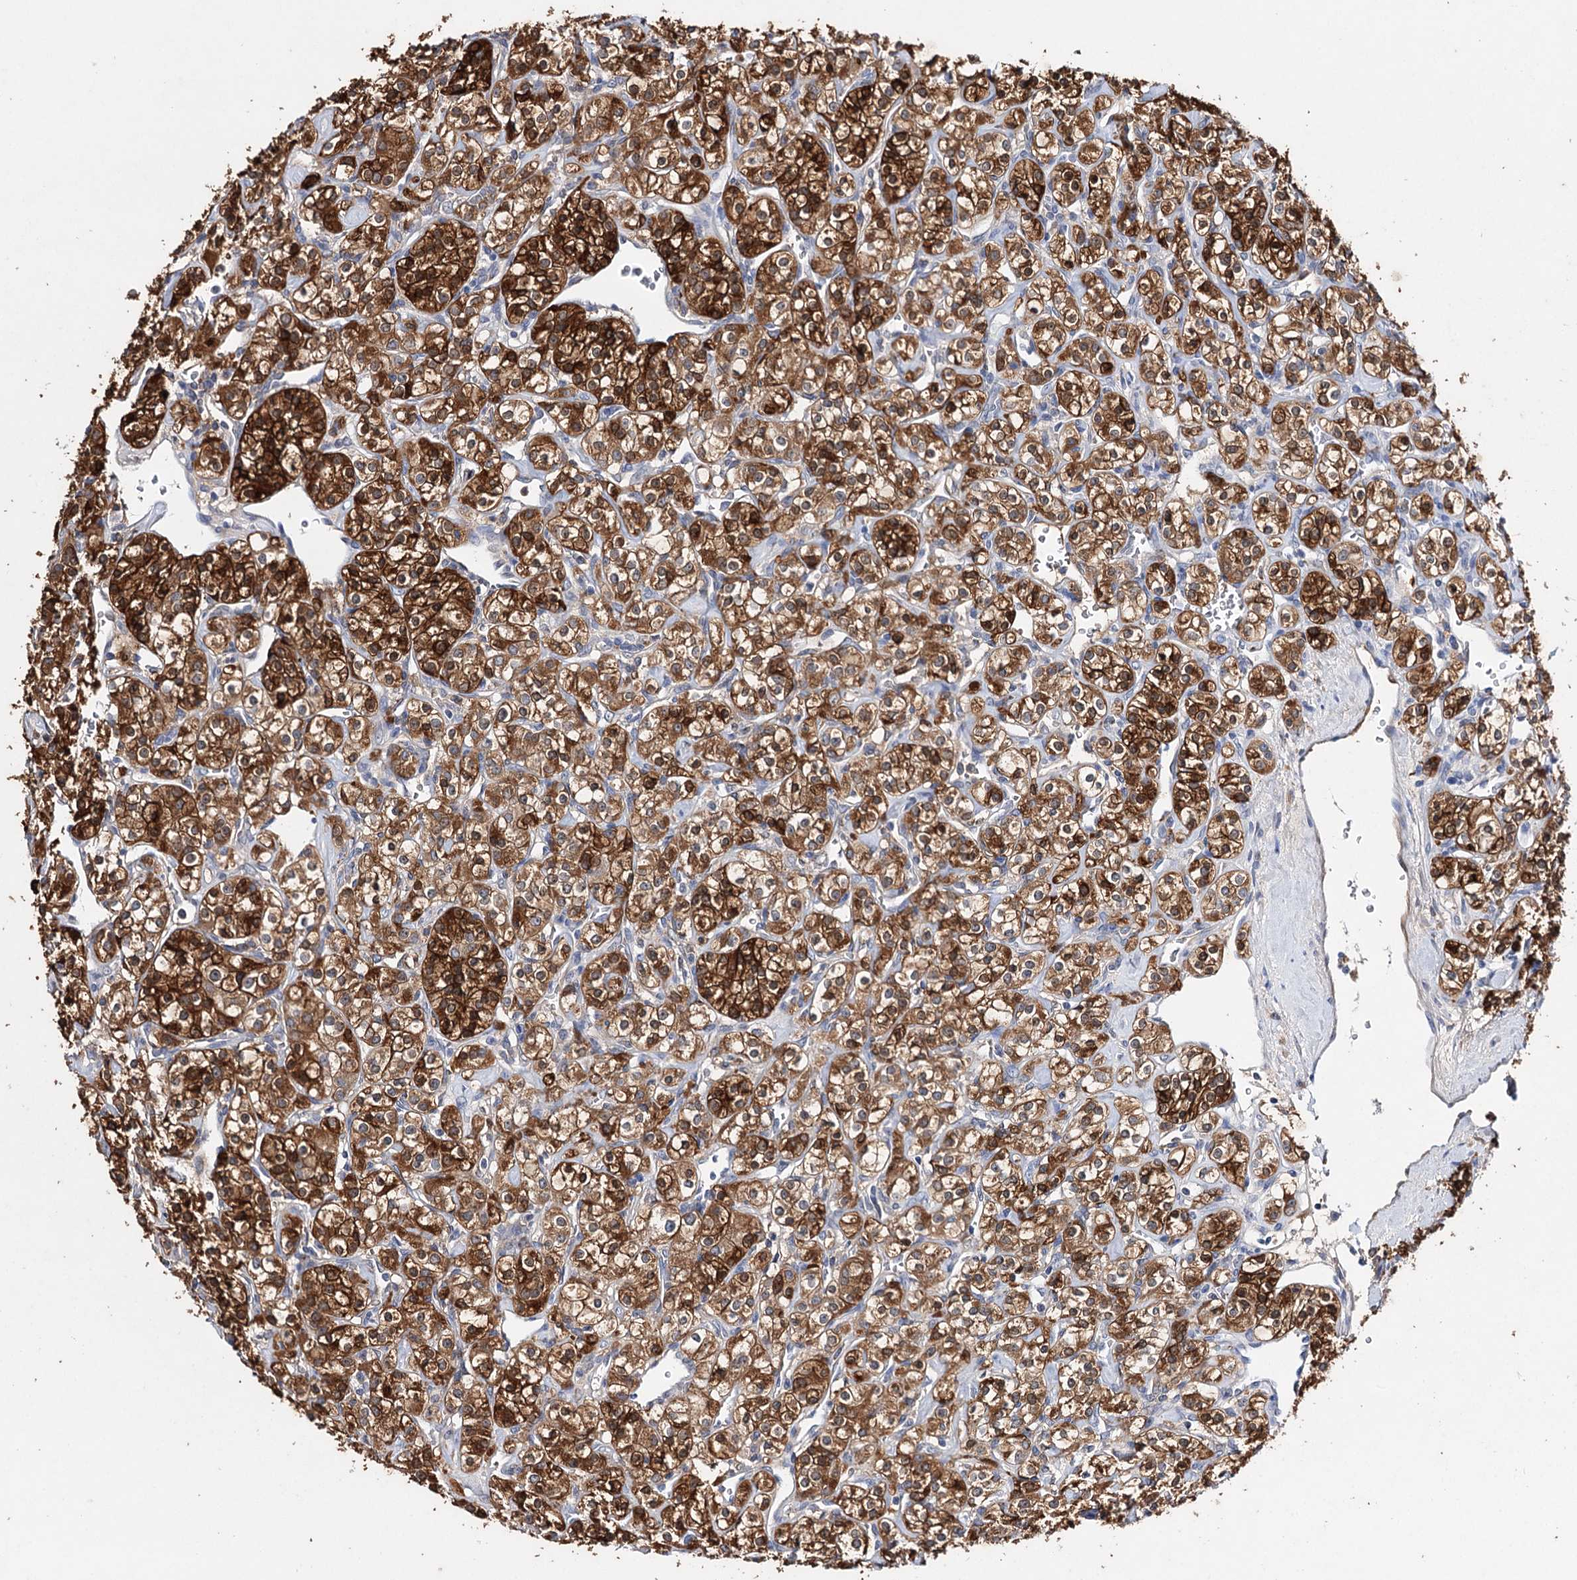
{"staining": {"intensity": "strong", "quantity": ">75%", "location": "cytoplasmic/membranous"}, "tissue": "renal cancer", "cell_type": "Tumor cells", "image_type": "cancer", "snomed": [{"axis": "morphology", "description": "Adenocarcinoma, NOS"}, {"axis": "topography", "description": "Kidney"}], "caption": "Tumor cells exhibit high levels of strong cytoplasmic/membranous expression in approximately >75% of cells in renal cancer.", "gene": "CFAP46", "patient": {"sex": "male", "age": 77}}